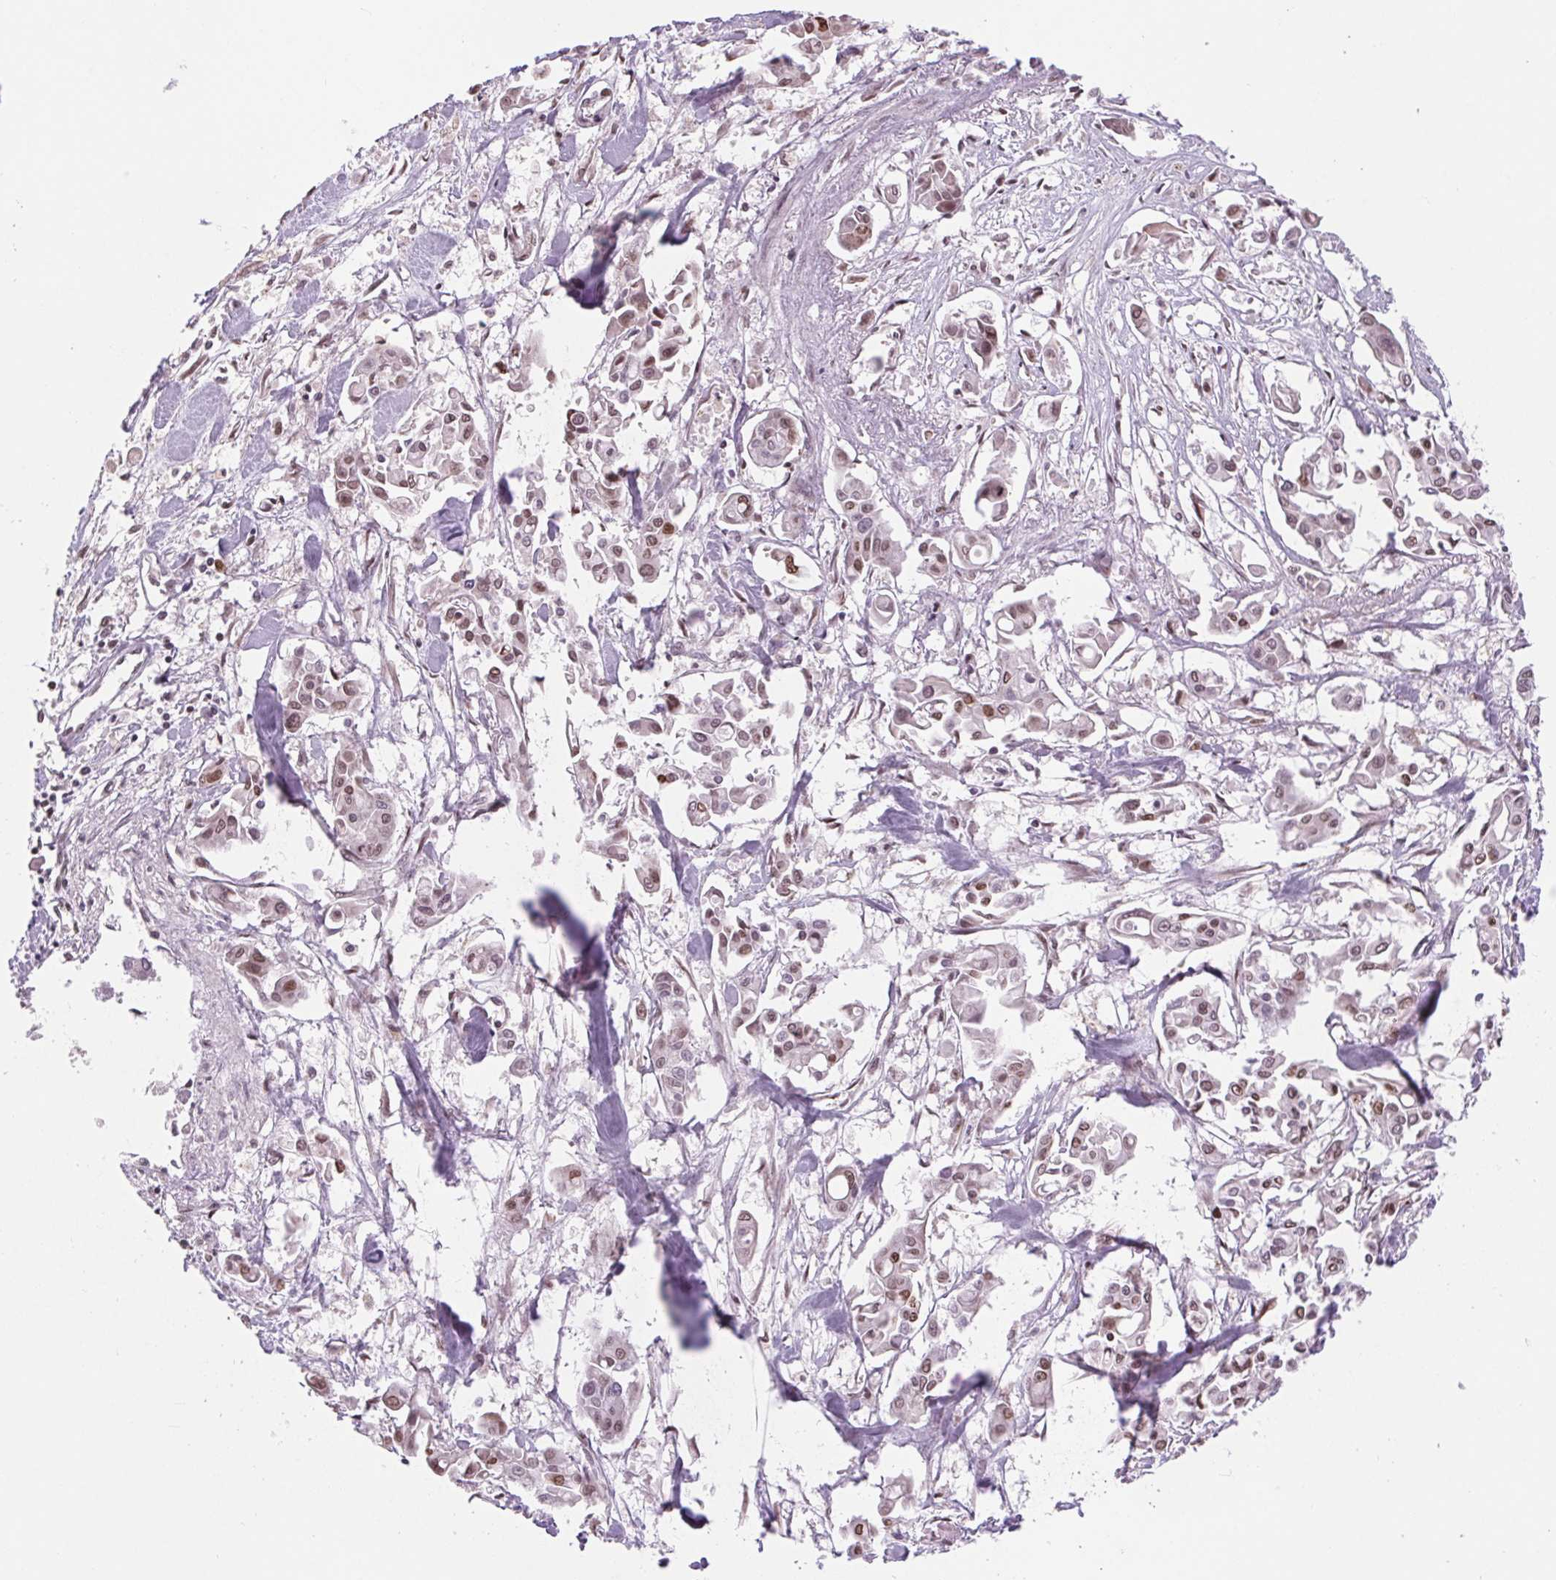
{"staining": {"intensity": "weak", "quantity": "25%-75%", "location": "nuclear"}, "tissue": "pancreatic cancer", "cell_type": "Tumor cells", "image_type": "cancer", "snomed": [{"axis": "morphology", "description": "Adenocarcinoma, NOS"}, {"axis": "topography", "description": "Pancreas"}], "caption": "Tumor cells reveal weak nuclear expression in approximately 25%-75% of cells in adenocarcinoma (pancreatic).", "gene": "RAD23A", "patient": {"sex": "male", "age": 61}}